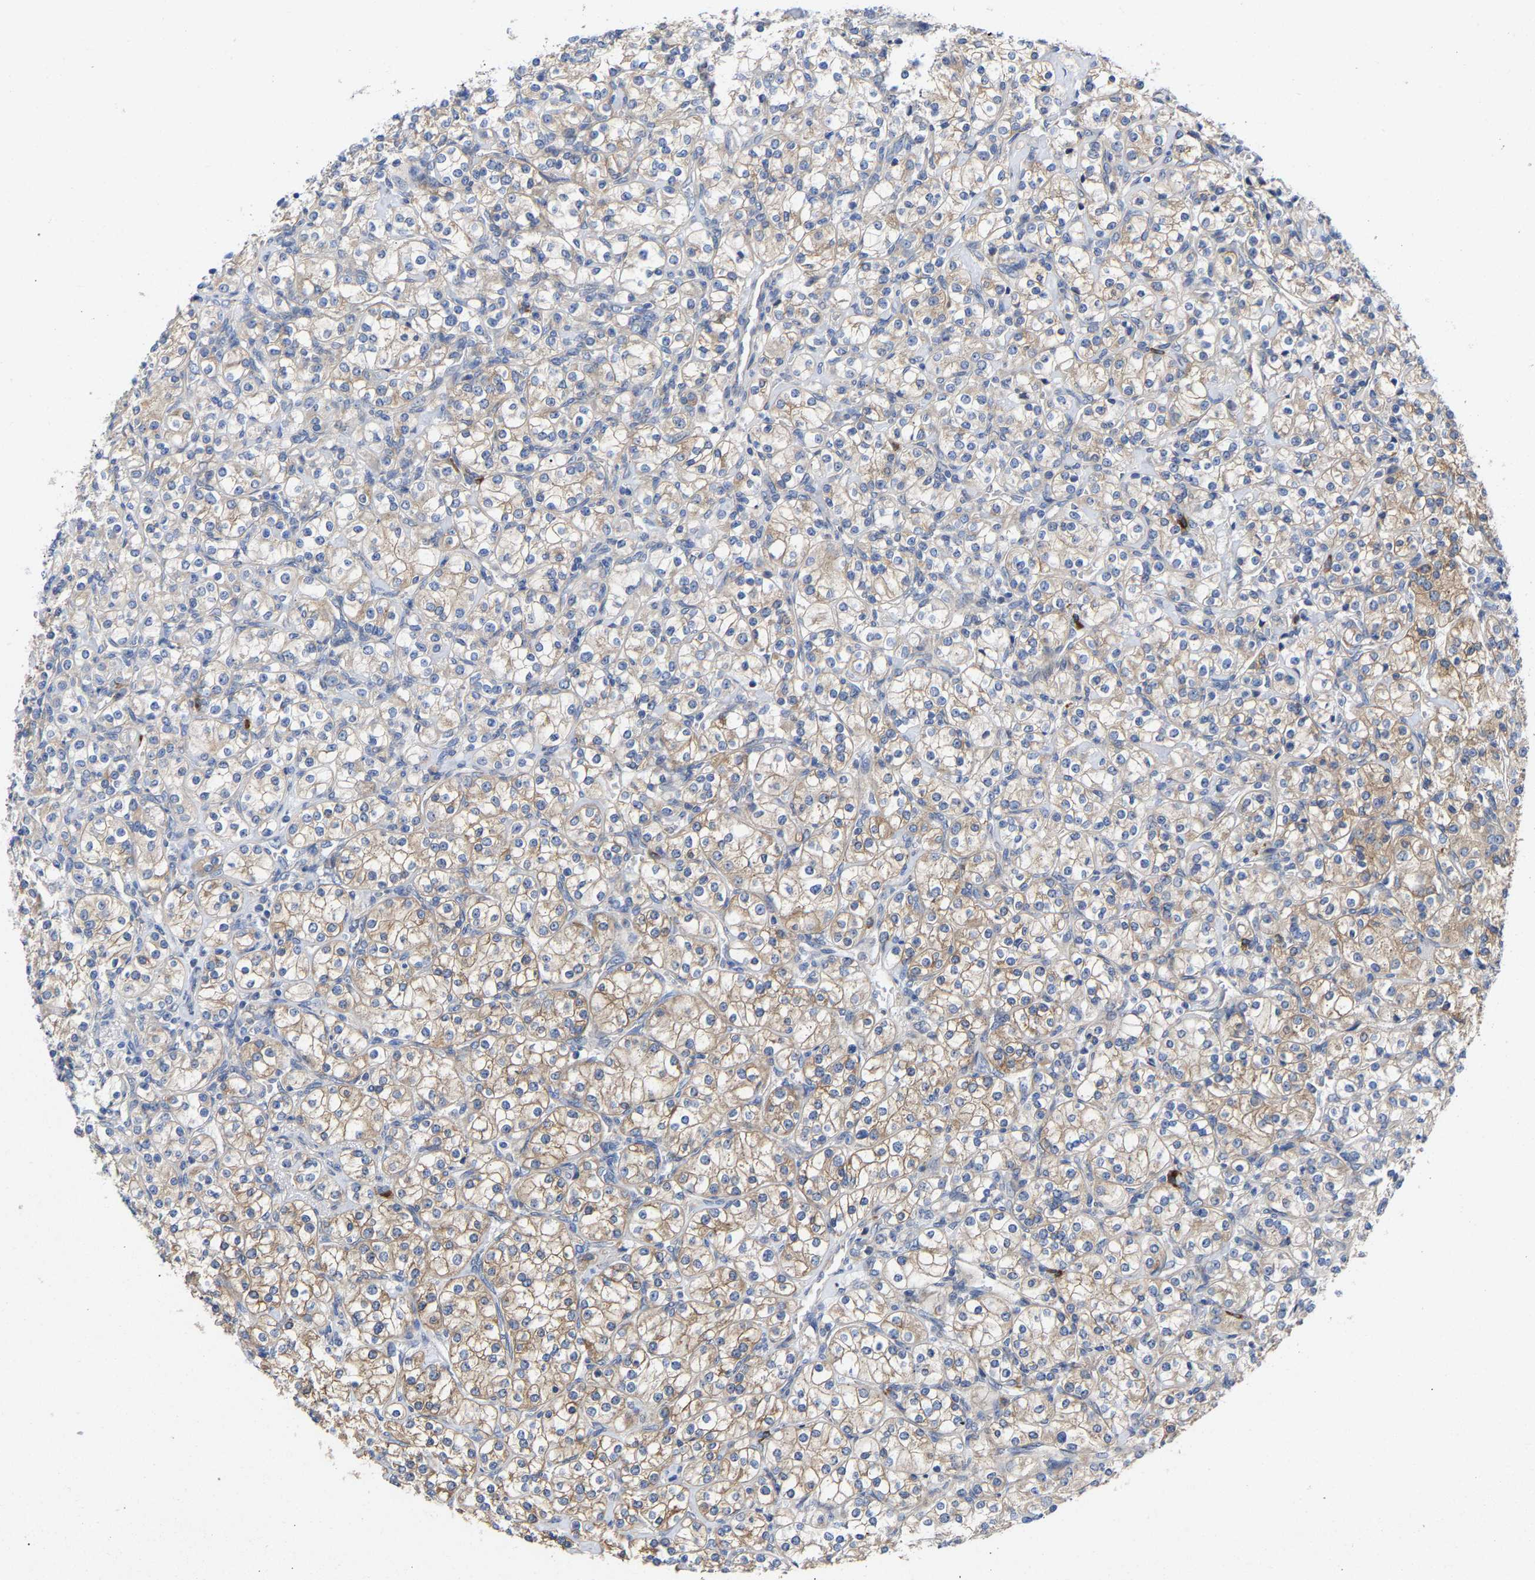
{"staining": {"intensity": "weak", "quantity": ">75%", "location": "cytoplasmic/membranous"}, "tissue": "renal cancer", "cell_type": "Tumor cells", "image_type": "cancer", "snomed": [{"axis": "morphology", "description": "Adenocarcinoma, NOS"}, {"axis": "topography", "description": "Kidney"}], "caption": "Renal adenocarcinoma tissue shows weak cytoplasmic/membranous positivity in about >75% of tumor cells, visualized by immunohistochemistry.", "gene": "PPP1R15A", "patient": {"sex": "male", "age": 77}}